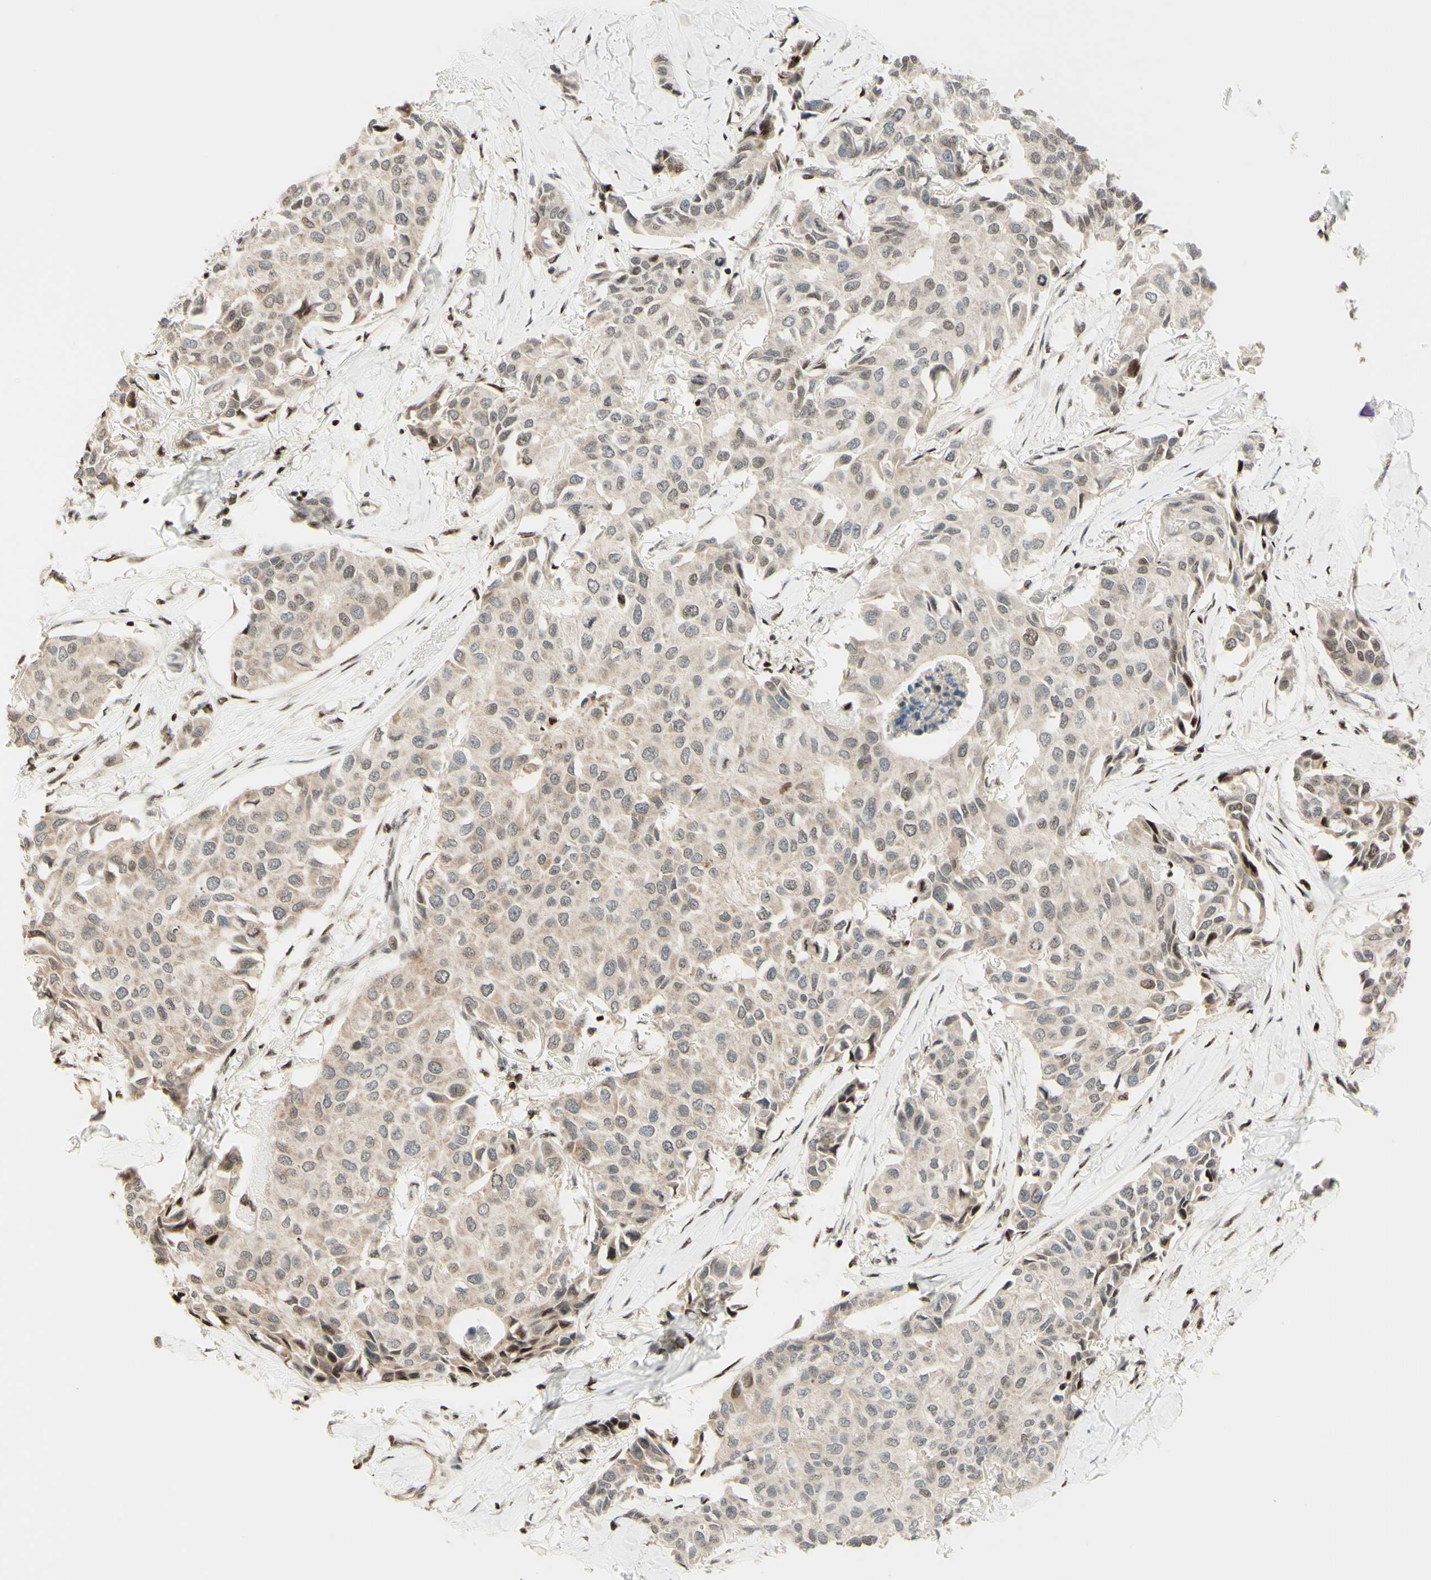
{"staining": {"intensity": "moderate", "quantity": "<25%", "location": "cytoplasmic/membranous,nuclear"}, "tissue": "breast cancer", "cell_type": "Tumor cells", "image_type": "cancer", "snomed": [{"axis": "morphology", "description": "Duct carcinoma"}, {"axis": "topography", "description": "Breast"}], "caption": "Human breast cancer (intraductal carcinoma) stained with a brown dye exhibits moderate cytoplasmic/membranous and nuclear positive expression in approximately <25% of tumor cells.", "gene": "CDKL5", "patient": {"sex": "female", "age": 80}}